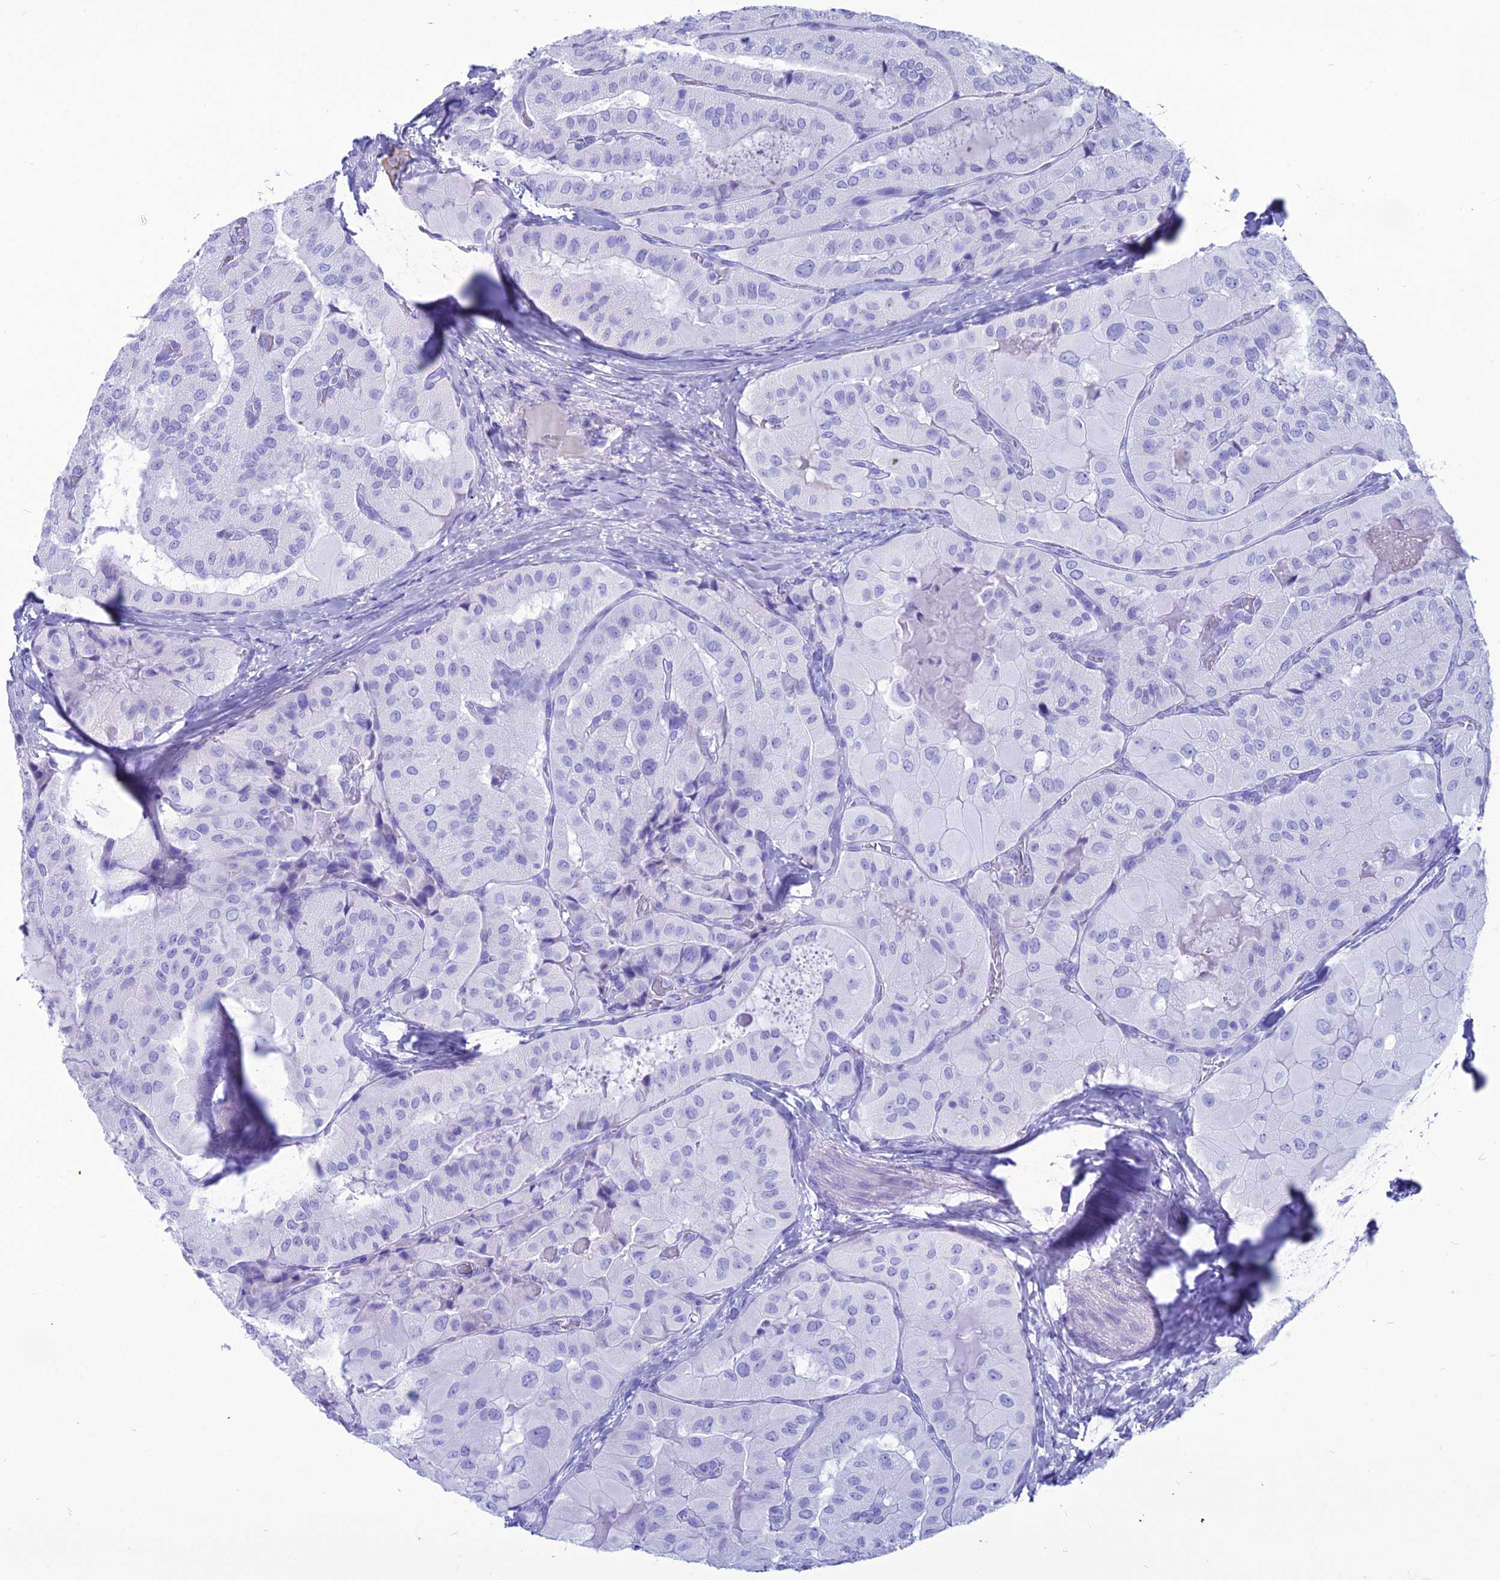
{"staining": {"intensity": "negative", "quantity": "none", "location": "none"}, "tissue": "thyroid cancer", "cell_type": "Tumor cells", "image_type": "cancer", "snomed": [{"axis": "morphology", "description": "Normal tissue, NOS"}, {"axis": "morphology", "description": "Papillary adenocarcinoma, NOS"}, {"axis": "topography", "description": "Thyroid gland"}], "caption": "Micrograph shows no protein staining in tumor cells of thyroid cancer (papillary adenocarcinoma) tissue.", "gene": "PNMA5", "patient": {"sex": "female", "age": 59}}